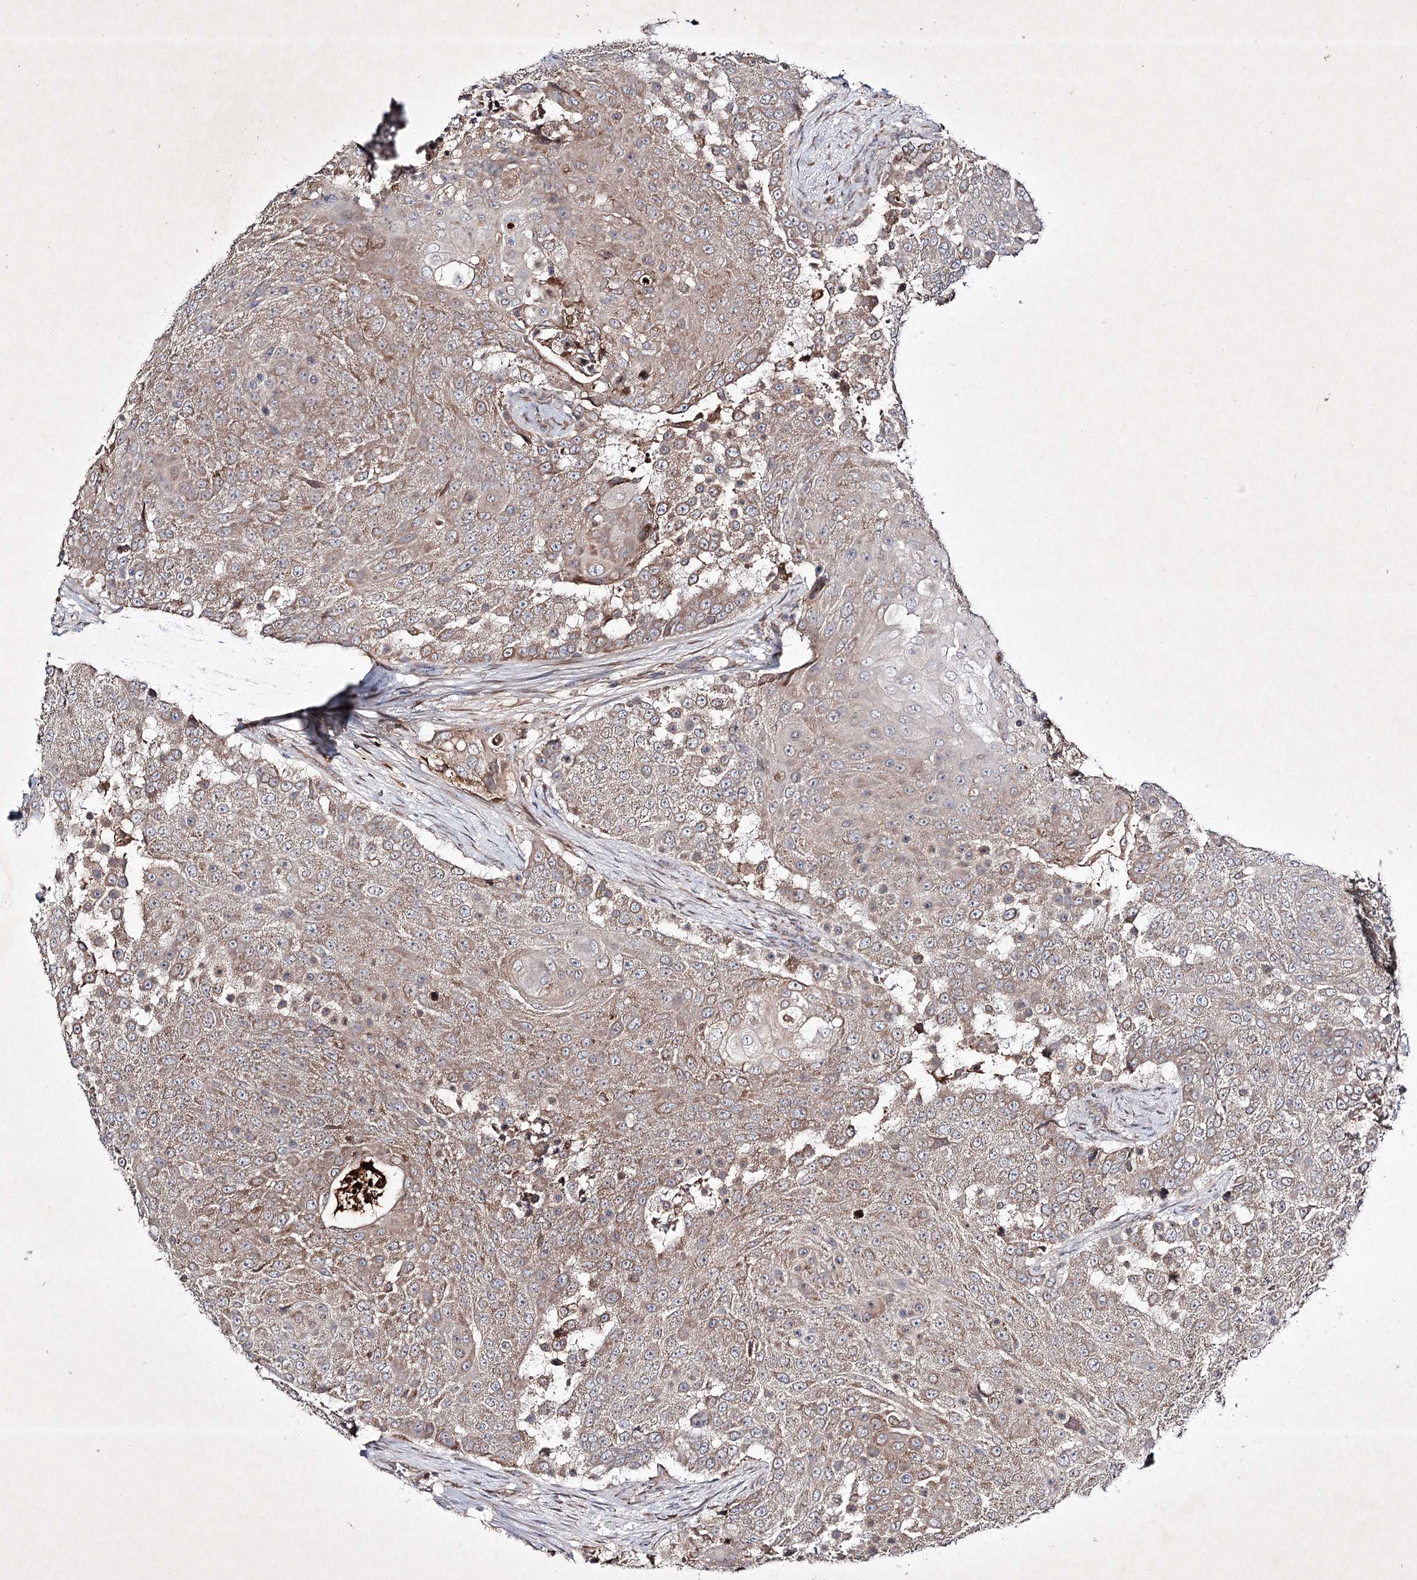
{"staining": {"intensity": "moderate", "quantity": "25%-75%", "location": "cytoplasmic/membranous"}, "tissue": "urothelial cancer", "cell_type": "Tumor cells", "image_type": "cancer", "snomed": [{"axis": "morphology", "description": "Urothelial carcinoma, High grade"}, {"axis": "topography", "description": "Urinary bladder"}], "caption": "This is an image of immunohistochemistry staining of urothelial cancer, which shows moderate positivity in the cytoplasmic/membranous of tumor cells.", "gene": "ALG9", "patient": {"sex": "female", "age": 63}}